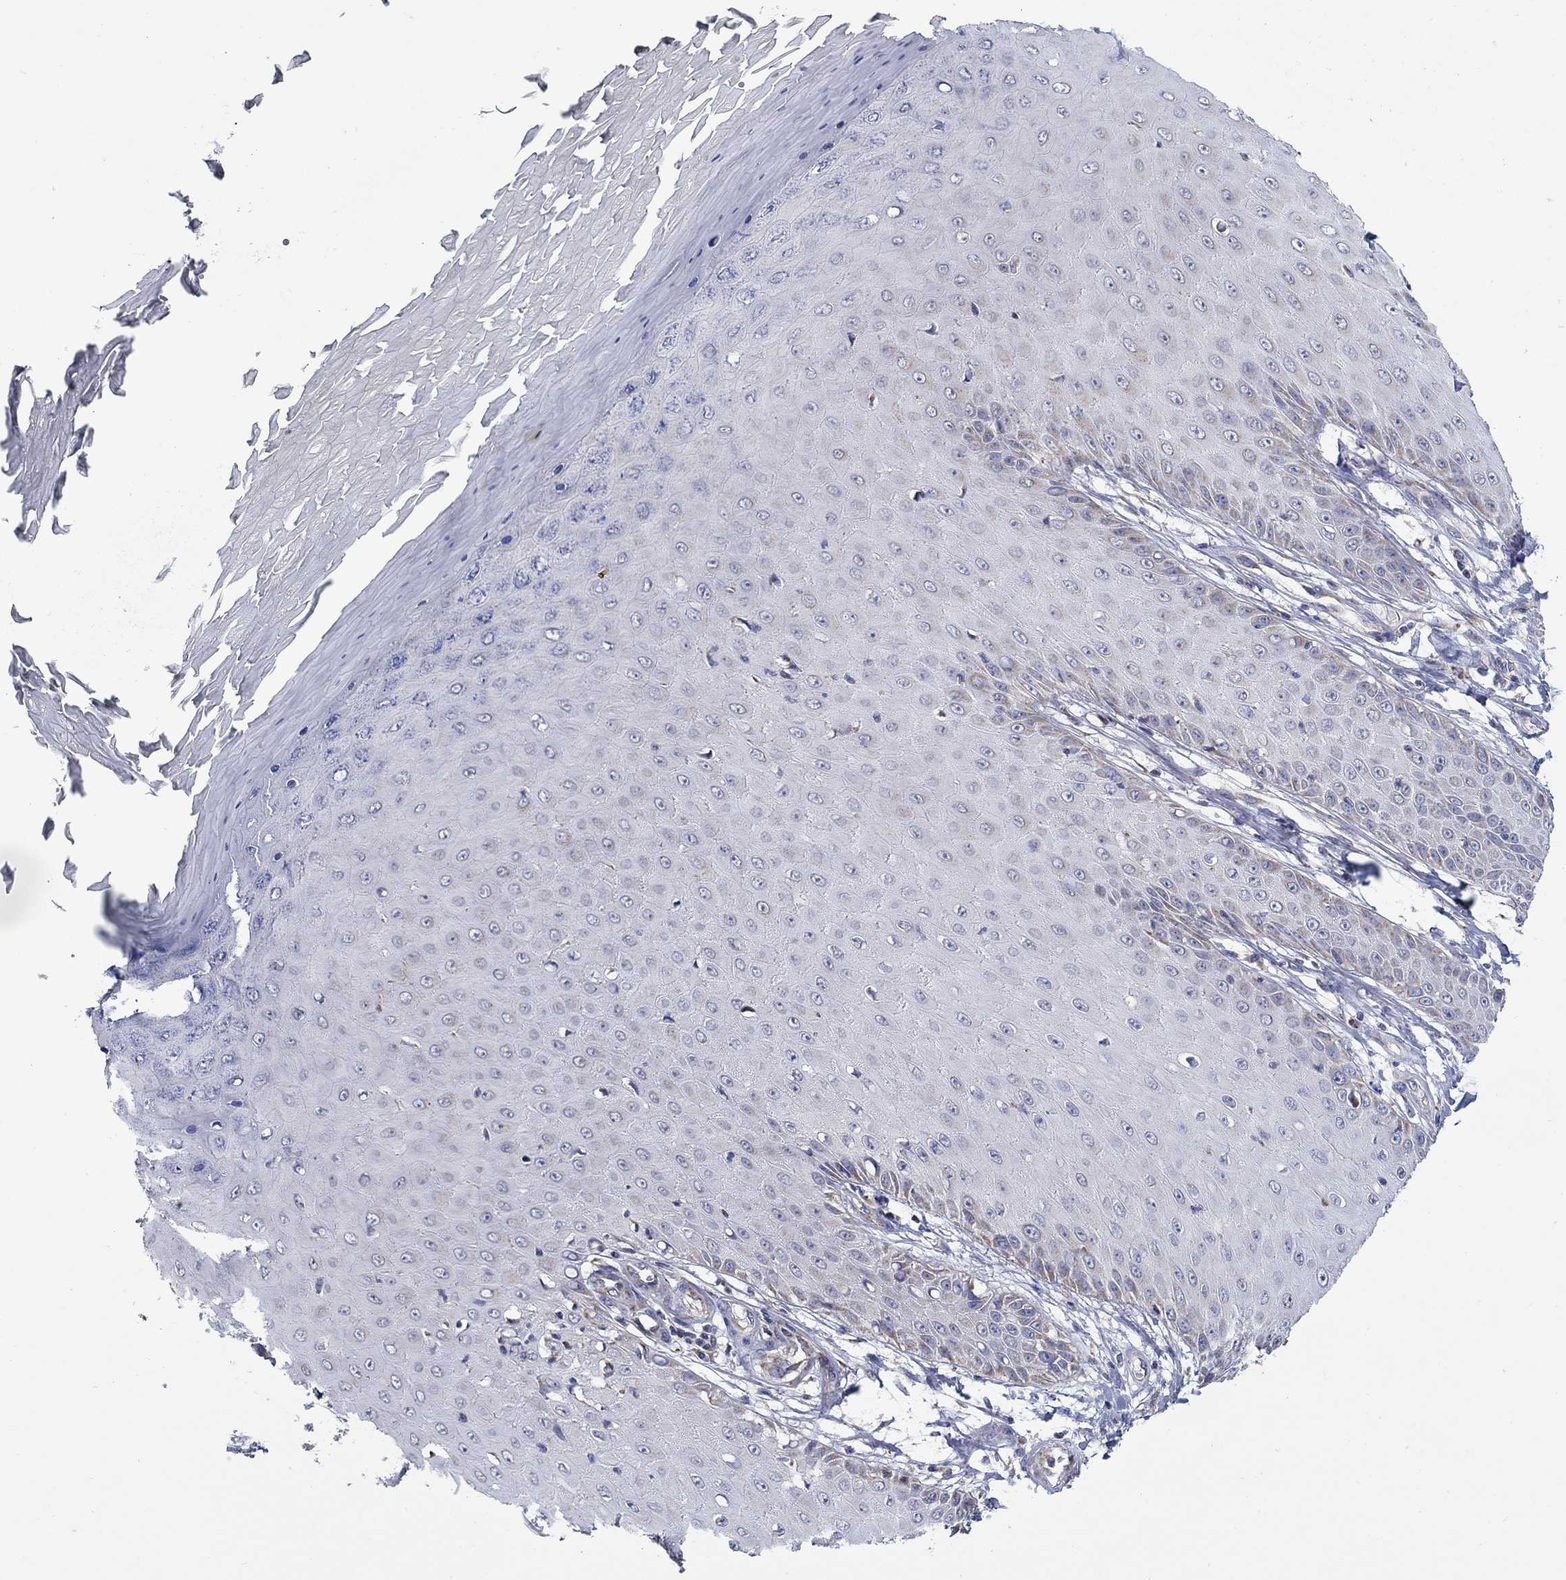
{"staining": {"intensity": "negative", "quantity": "none", "location": "none"}, "tissue": "skin cancer", "cell_type": "Tumor cells", "image_type": "cancer", "snomed": [{"axis": "morphology", "description": "Inflammation, NOS"}, {"axis": "morphology", "description": "Squamous cell carcinoma, NOS"}, {"axis": "topography", "description": "Skin"}], "caption": "High magnification brightfield microscopy of squamous cell carcinoma (skin) stained with DAB (brown) and counterstained with hematoxylin (blue): tumor cells show no significant positivity.", "gene": "HPS5", "patient": {"sex": "male", "age": 70}}